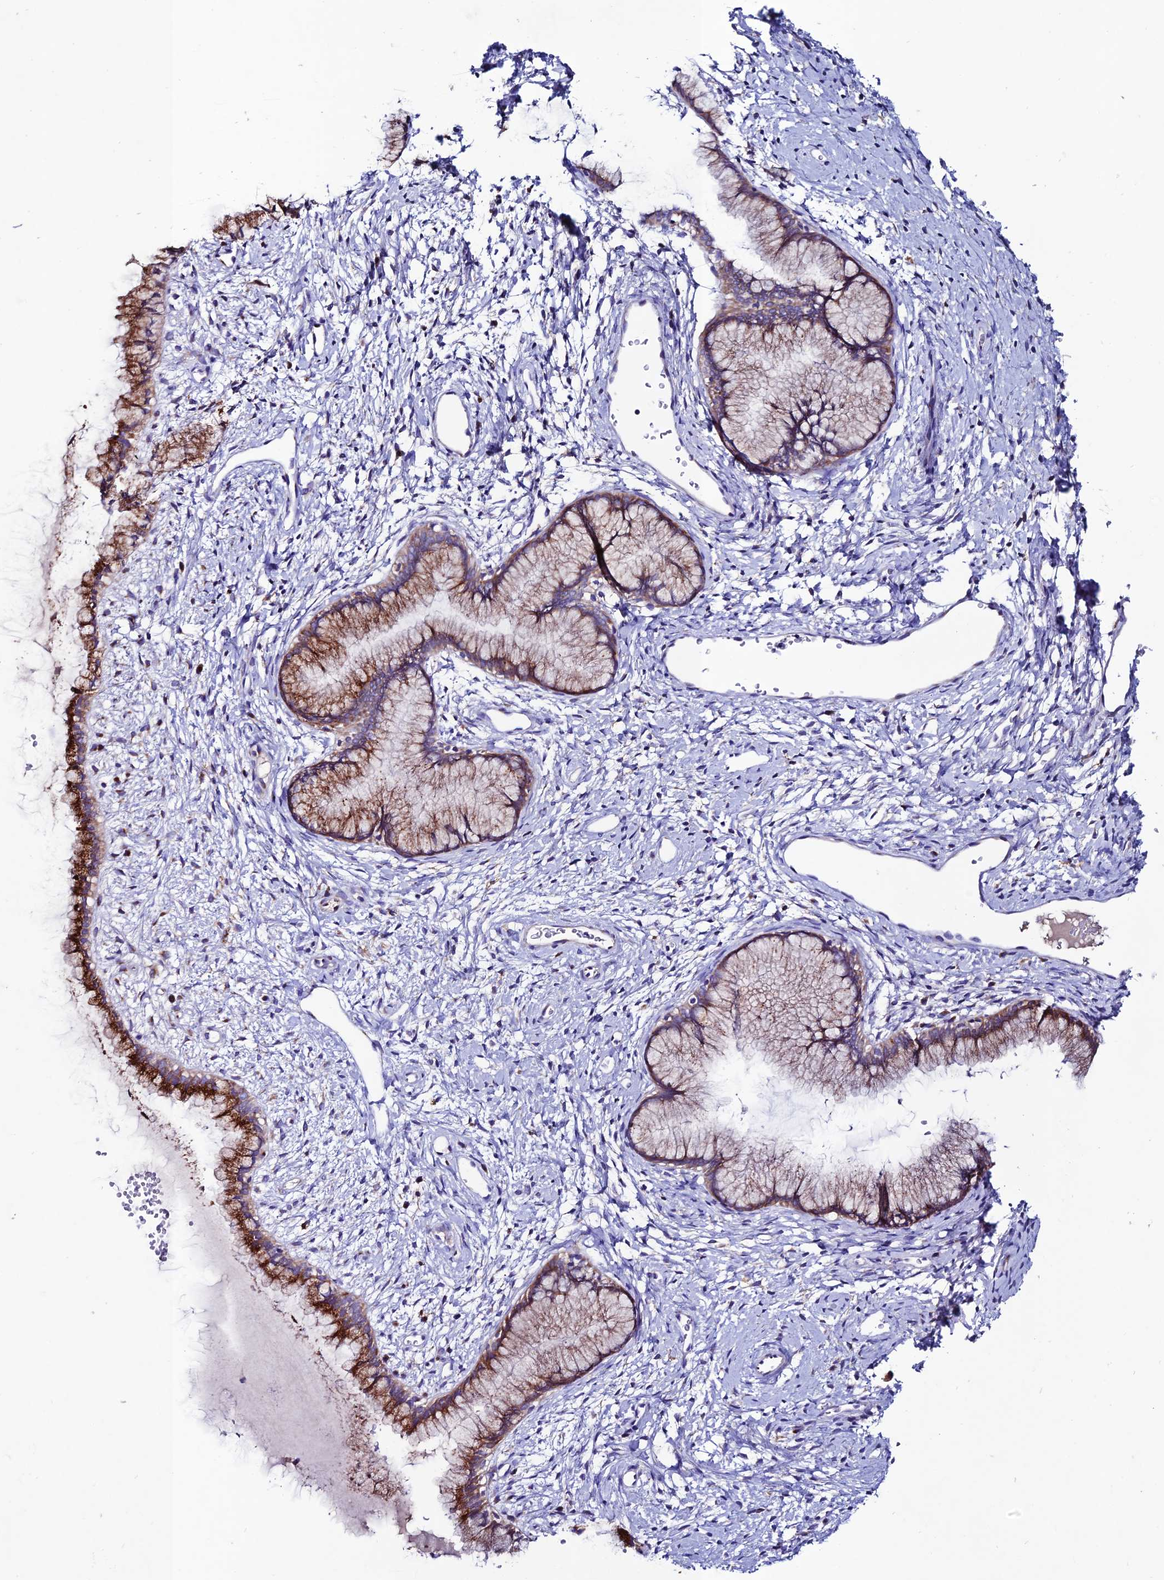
{"staining": {"intensity": "strong", "quantity": "25%-75%", "location": "cytoplasmic/membranous"}, "tissue": "cervix", "cell_type": "Glandular cells", "image_type": "normal", "snomed": [{"axis": "morphology", "description": "Normal tissue, NOS"}, {"axis": "topography", "description": "Cervix"}], "caption": "Strong cytoplasmic/membranous positivity is appreciated in approximately 25%-75% of glandular cells in benign cervix. Using DAB (brown) and hematoxylin (blue) stains, captured at high magnification using brightfield microscopy.", "gene": "OR51Q1", "patient": {"sex": "female", "age": 42}}